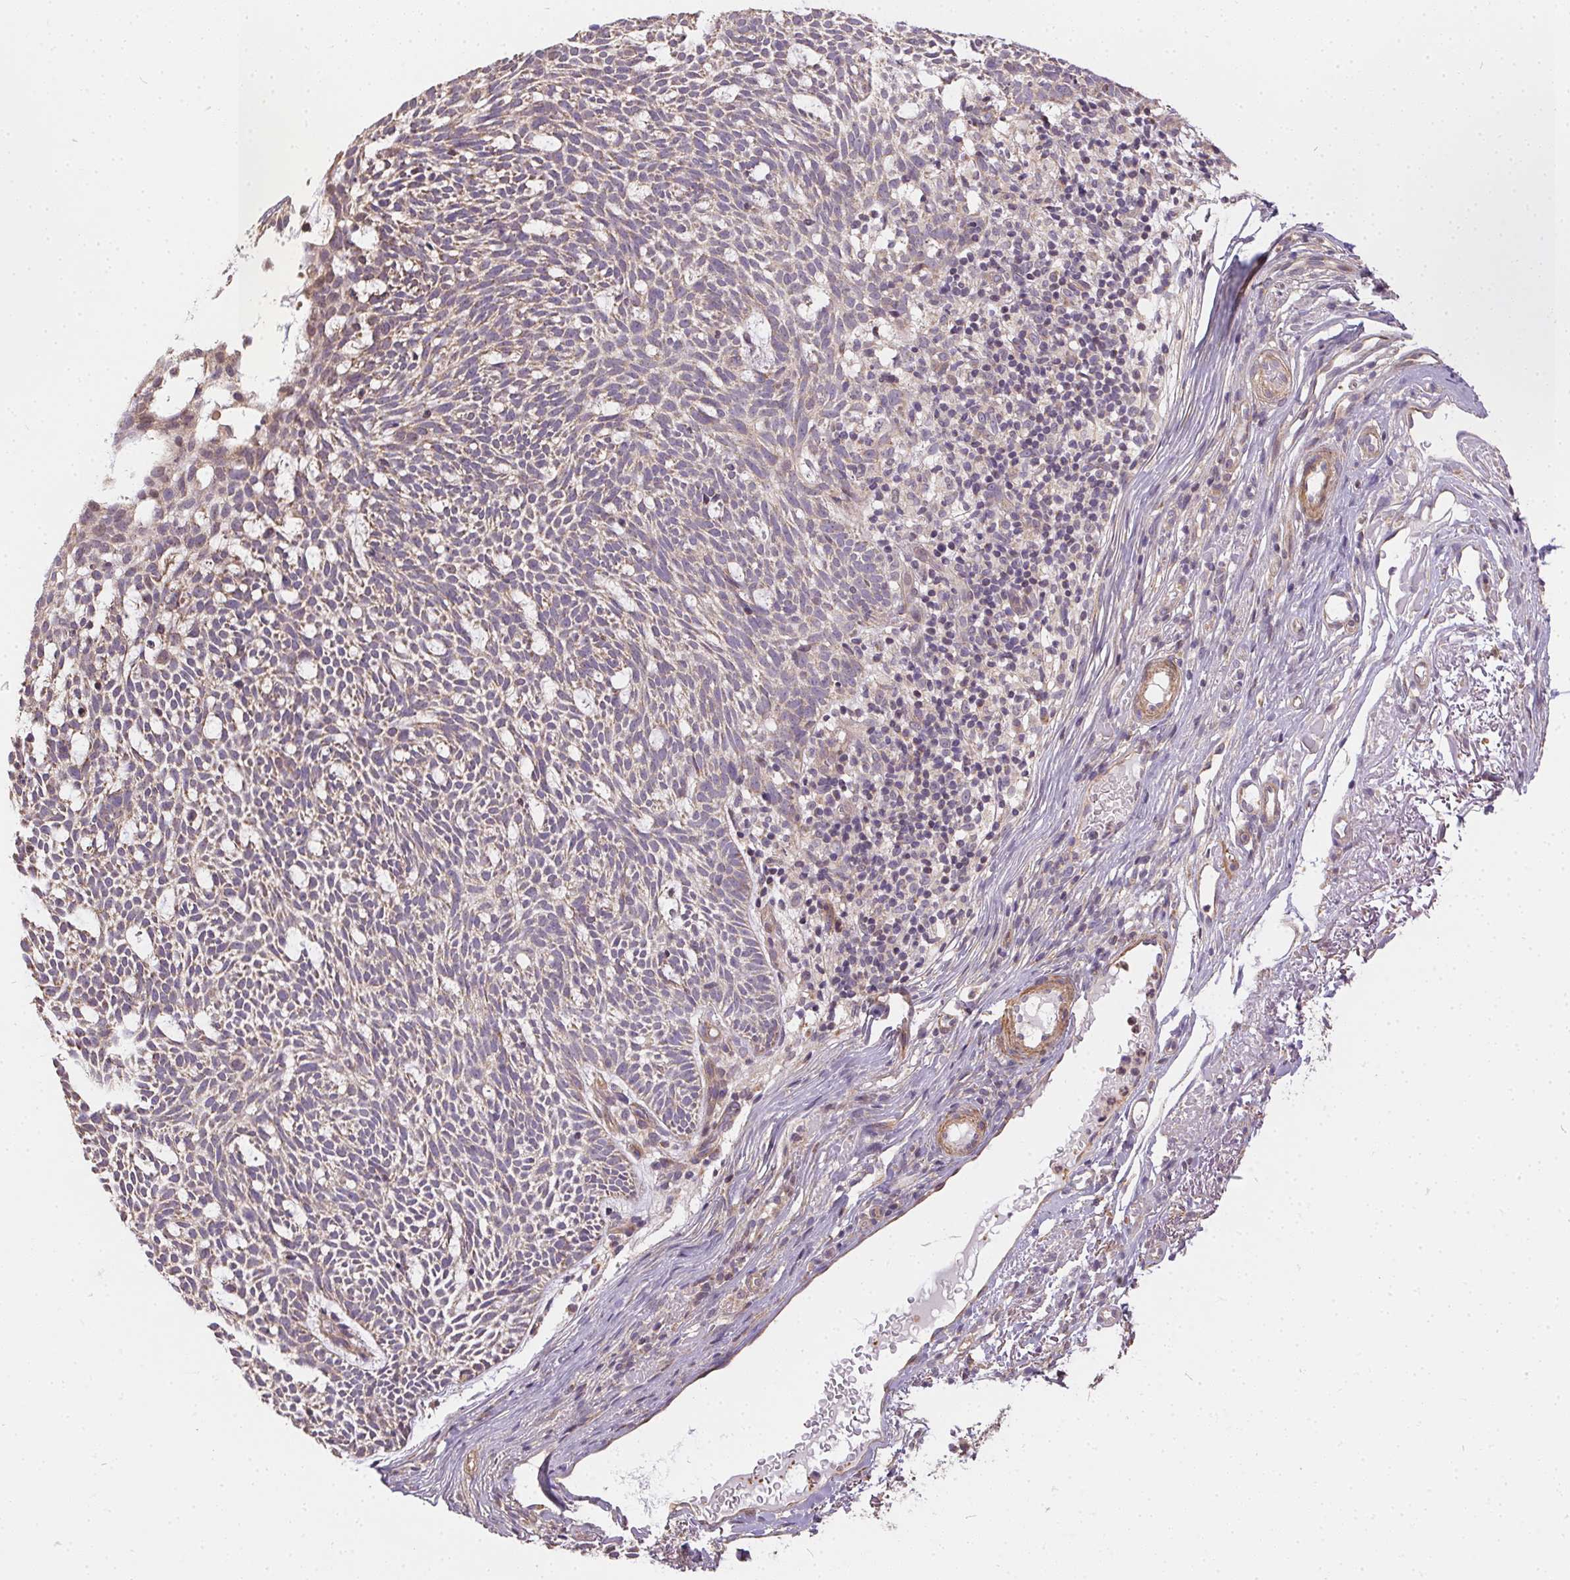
{"staining": {"intensity": "negative", "quantity": "none", "location": "none"}, "tissue": "skin cancer", "cell_type": "Tumor cells", "image_type": "cancer", "snomed": [{"axis": "morphology", "description": "Normal tissue, NOS"}, {"axis": "morphology", "description": "Basal cell carcinoma"}, {"axis": "topography", "description": "Skin"}], "caption": "Skin cancer (basal cell carcinoma) was stained to show a protein in brown. There is no significant positivity in tumor cells. Nuclei are stained in blue.", "gene": "REV3L", "patient": {"sex": "male", "age": 68}}